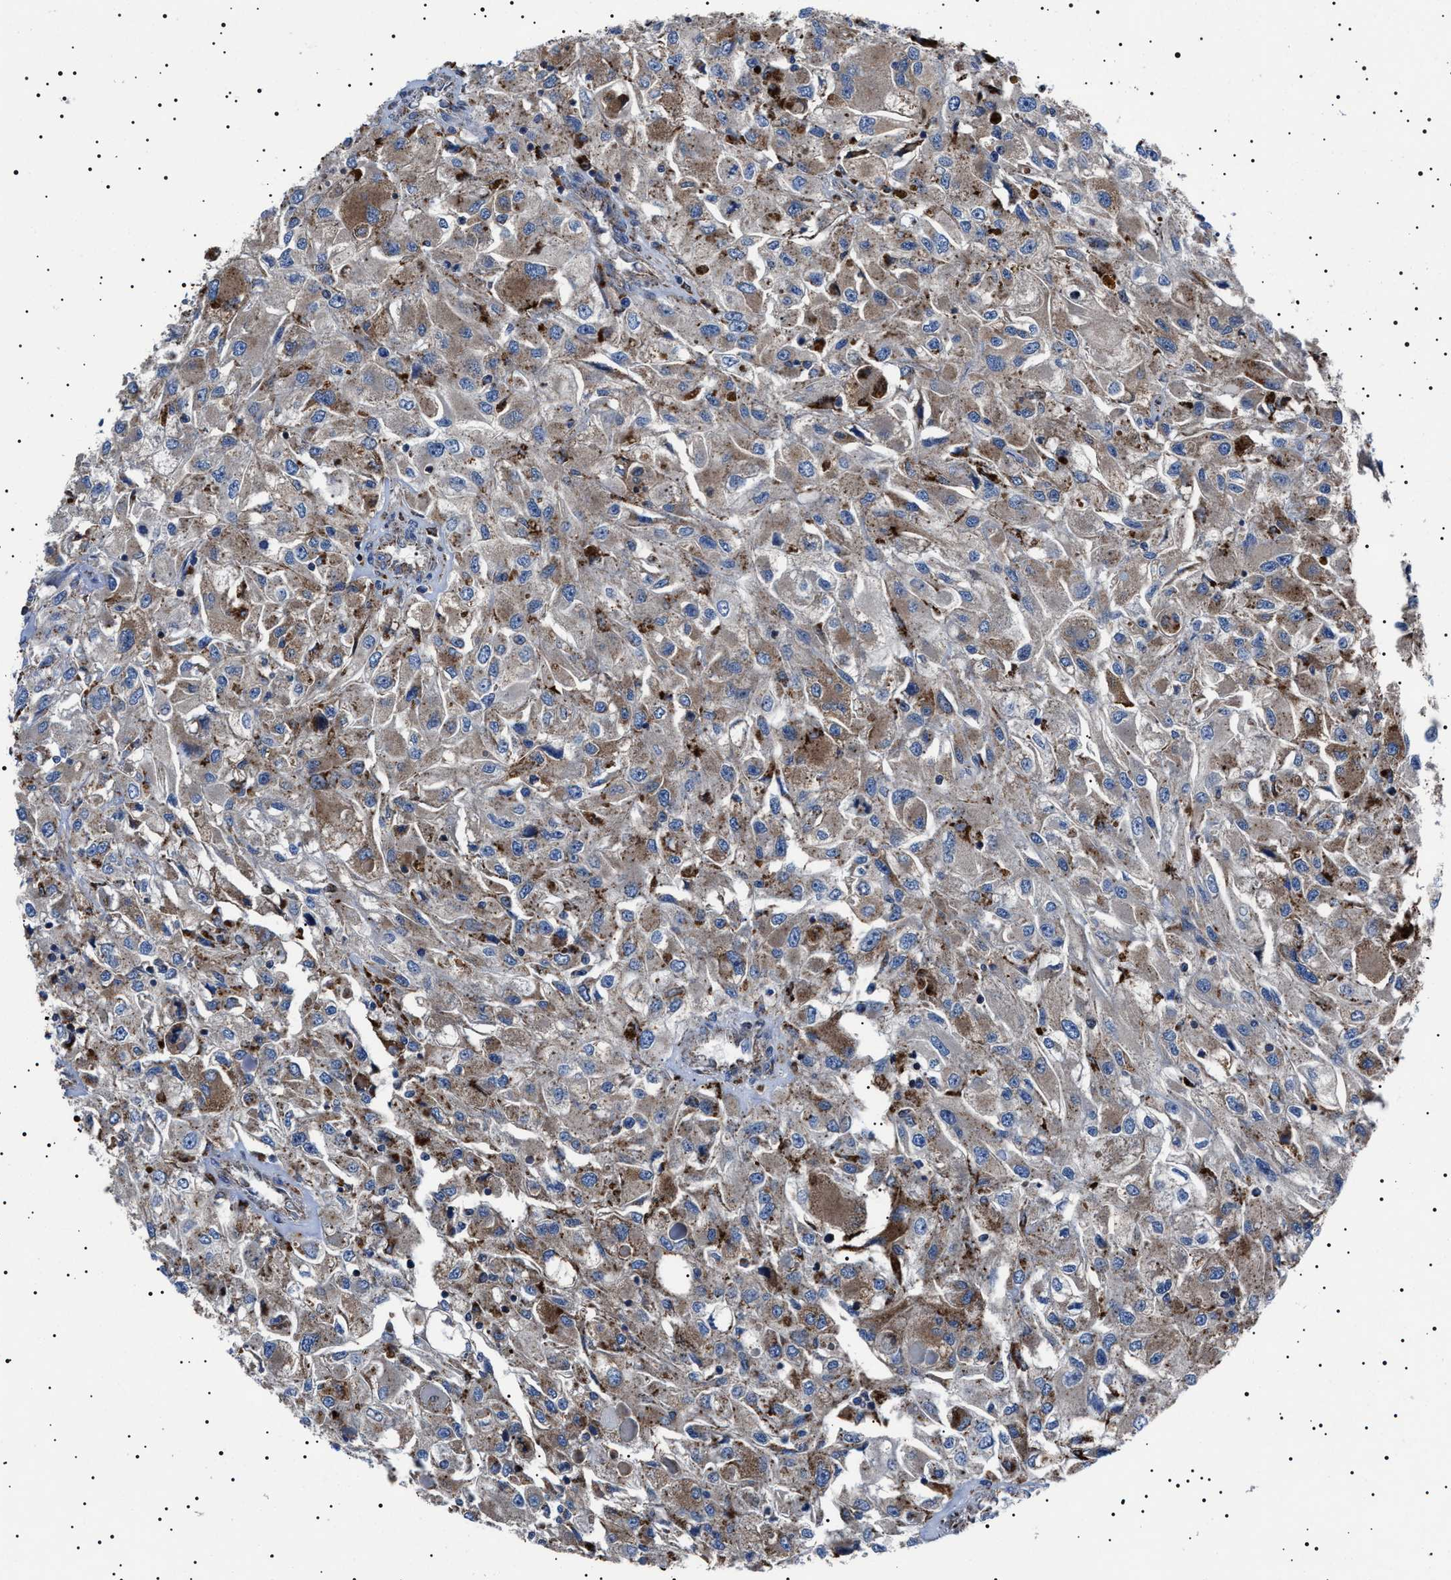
{"staining": {"intensity": "weak", "quantity": ">75%", "location": "cytoplasmic/membranous"}, "tissue": "renal cancer", "cell_type": "Tumor cells", "image_type": "cancer", "snomed": [{"axis": "morphology", "description": "Adenocarcinoma, NOS"}, {"axis": "topography", "description": "Kidney"}], "caption": "The micrograph reveals immunohistochemical staining of renal adenocarcinoma. There is weak cytoplasmic/membranous expression is appreciated in about >75% of tumor cells.", "gene": "NEU1", "patient": {"sex": "female", "age": 52}}